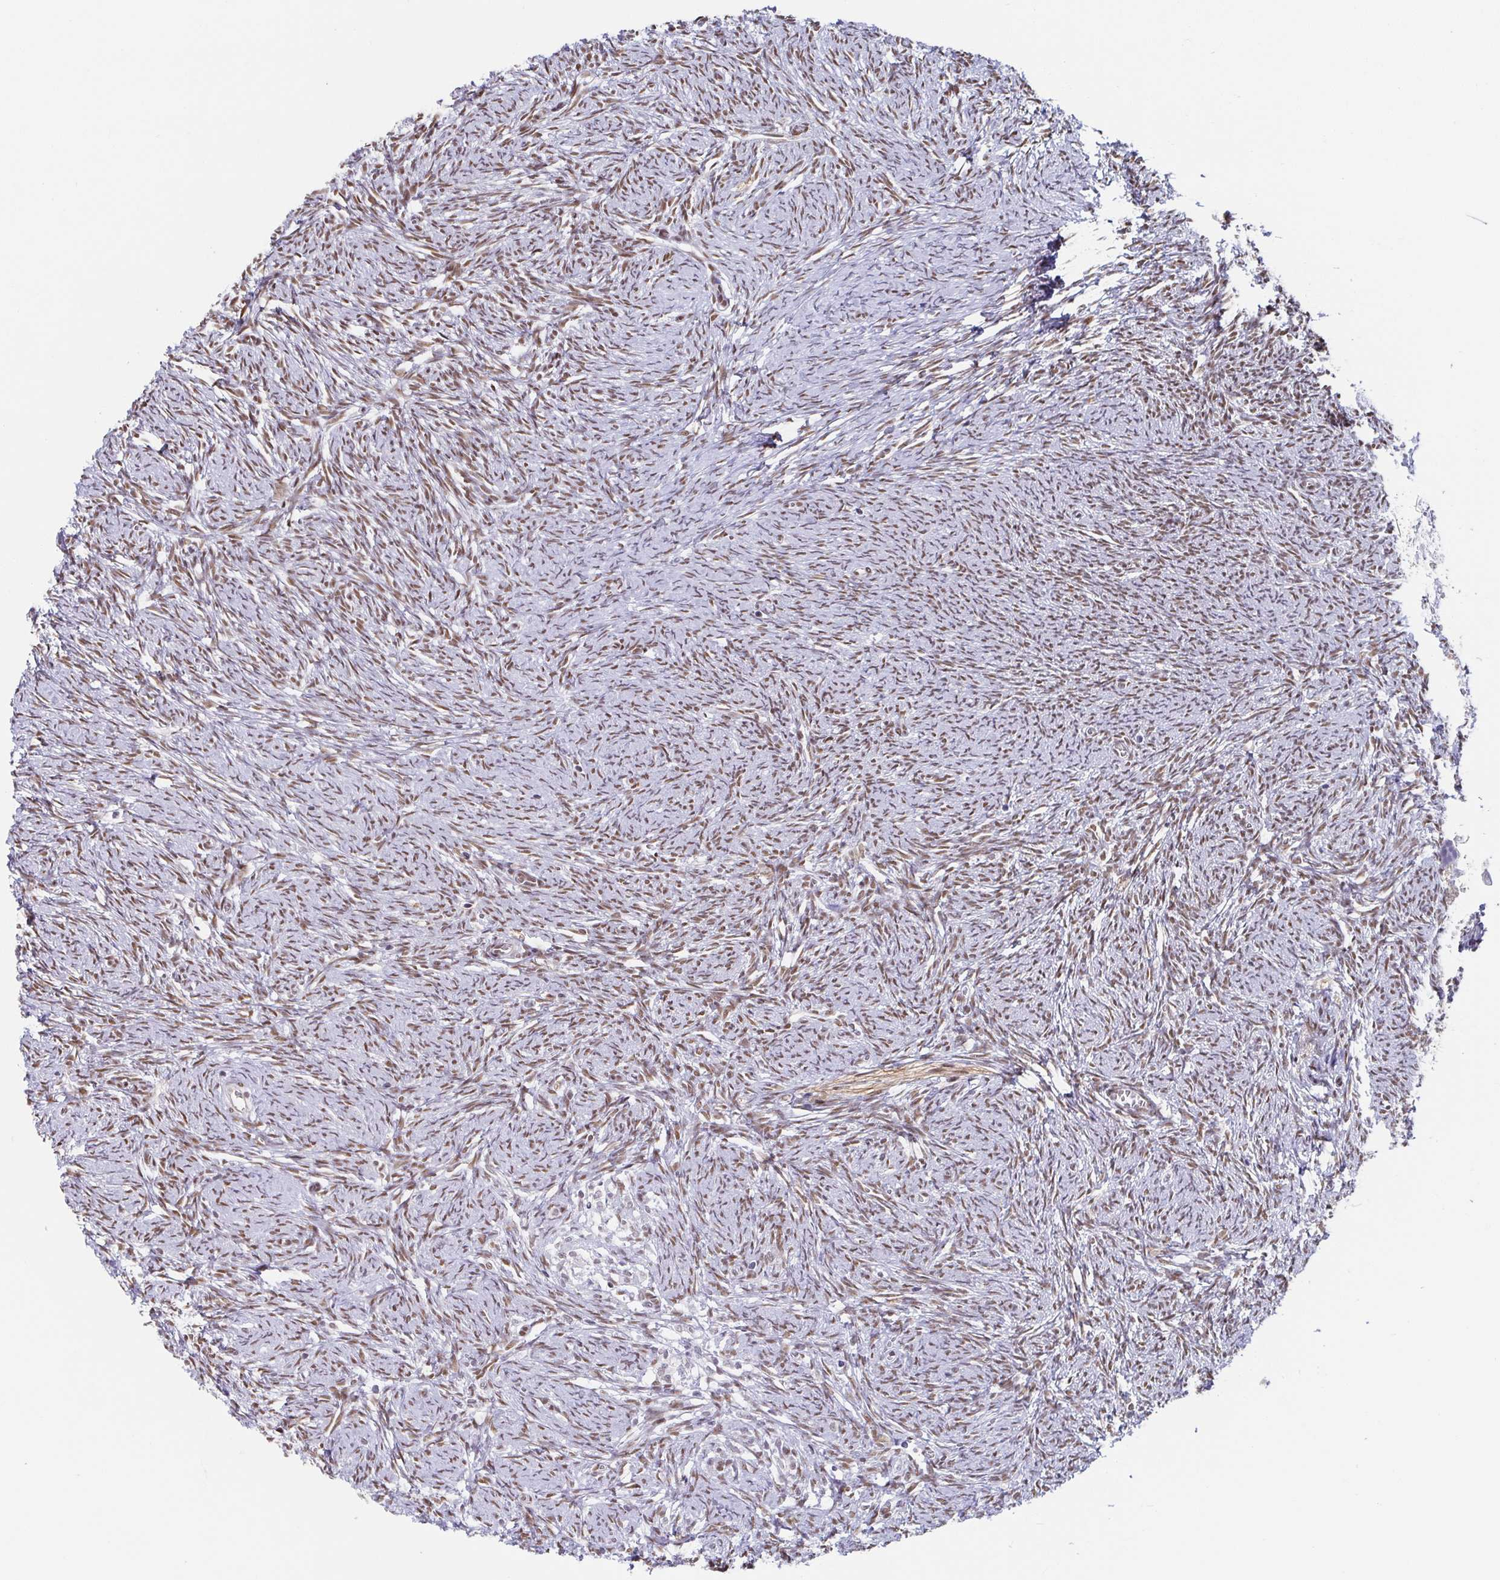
{"staining": {"intensity": "moderate", "quantity": ">75%", "location": "nuclear"}, "tissue": "ovary", "cell_type": "Ovarian stroma cells", "image_type": "normal", "snomed": [{"axis": "morphology", "description": "Normal tissue, NOS"}, {"axis": "topography", "description": "Ovary"}], "caption": "Immunohistochemical staining of normal human ovary reveals medium levels of moderate nuclear expression in approximately >75% of ovarian stroma cells.", "gene": "SLC7A10", "patient": {"sex": "female", "age": 41}}